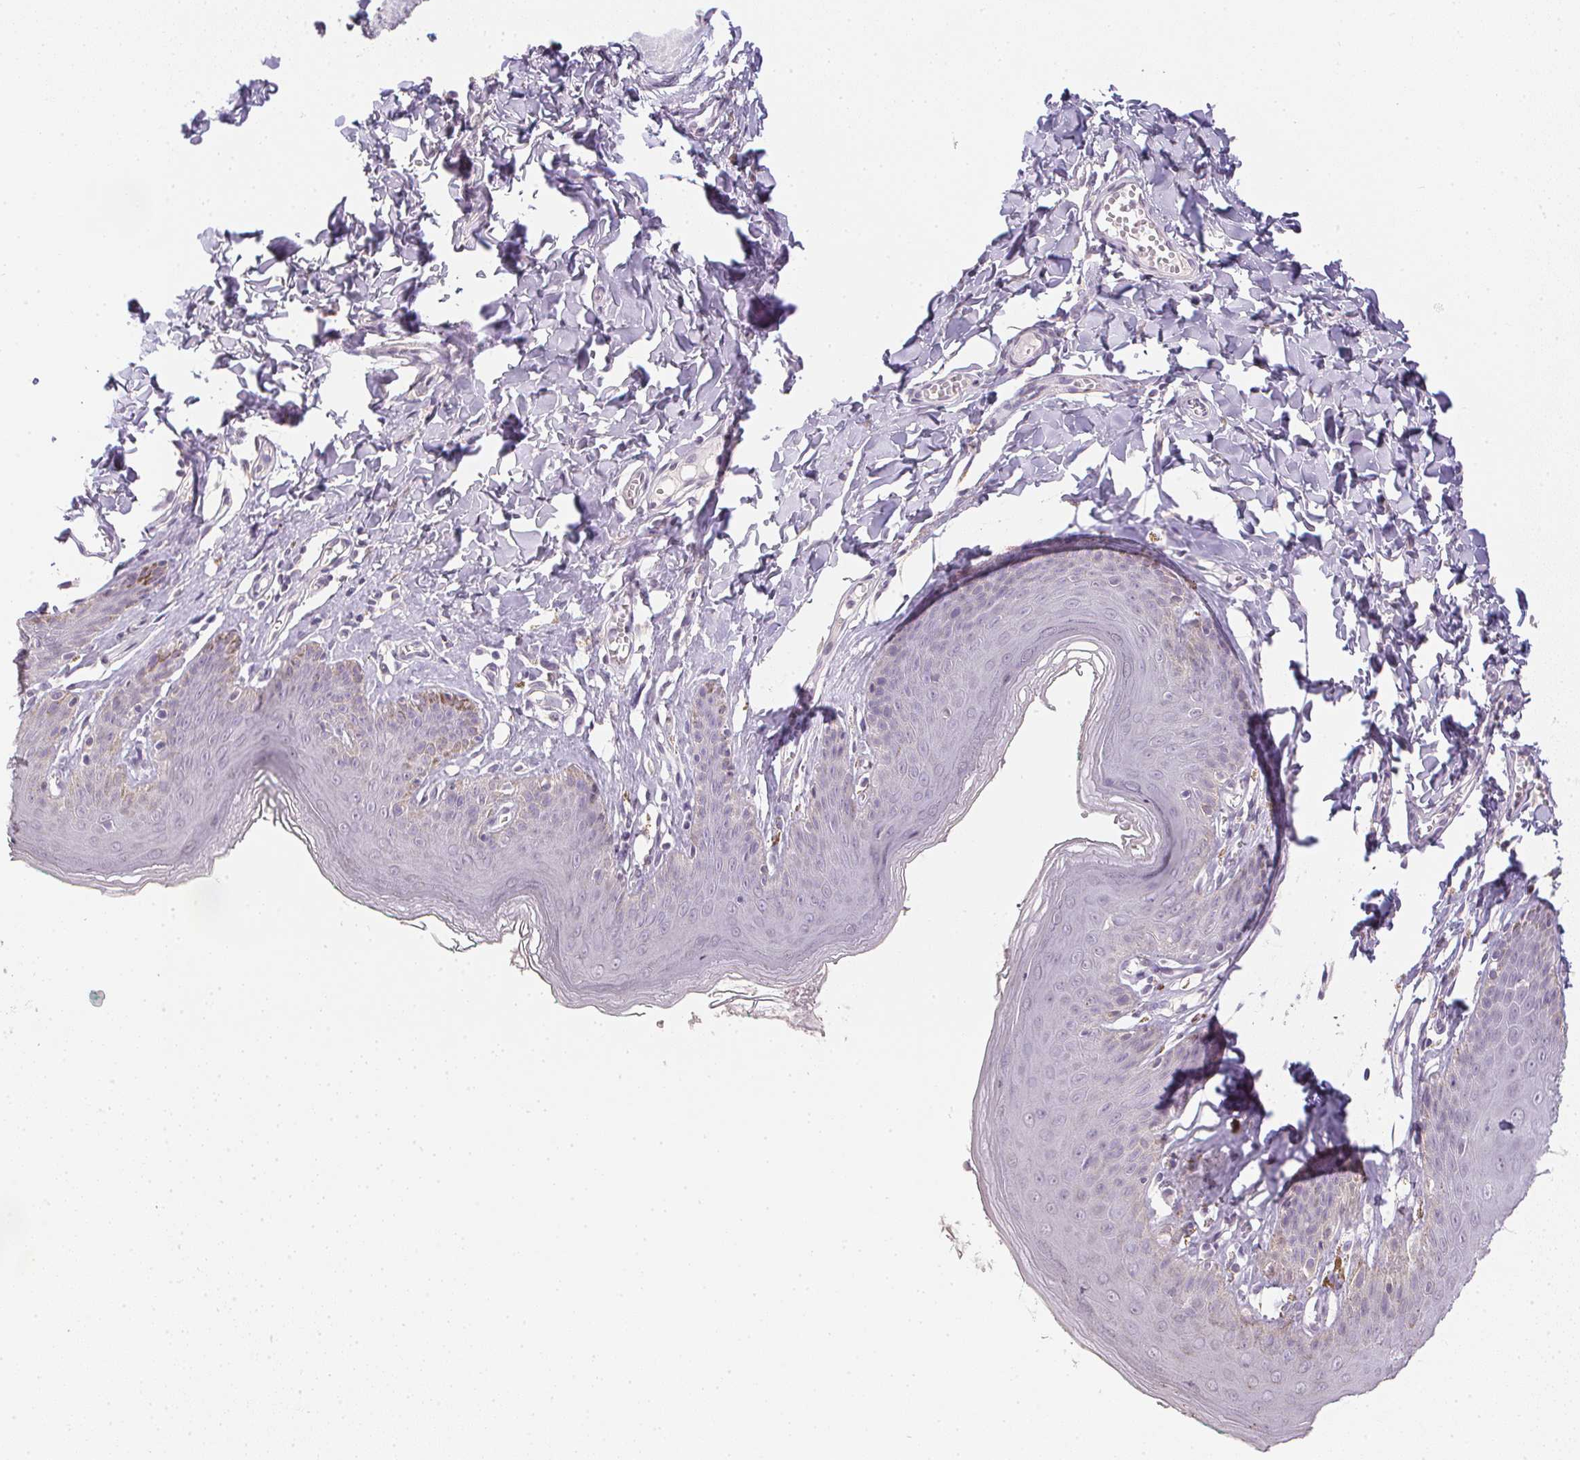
{"staining": {"intensity": "weak", "quantity": "<25%", "location": "cytoplasmic/membranous"}, "tissue": "skin", "cell_type": "Epidermal cells", "image_type": "normal", "snomed": [{"axis": "morphology", "description": "Normal tissue, NOS"}, {"axis": "topography", "description": "Vulva"}, {"axis": "topography", "description": "Peripheral nerve tissue"}], "caption": "An IHC histopathology image of benign skin is shown. There is no staining in epidermal cells of skin.", "gene": "PPY", "patient": {"sex": "female", "age": 66}}